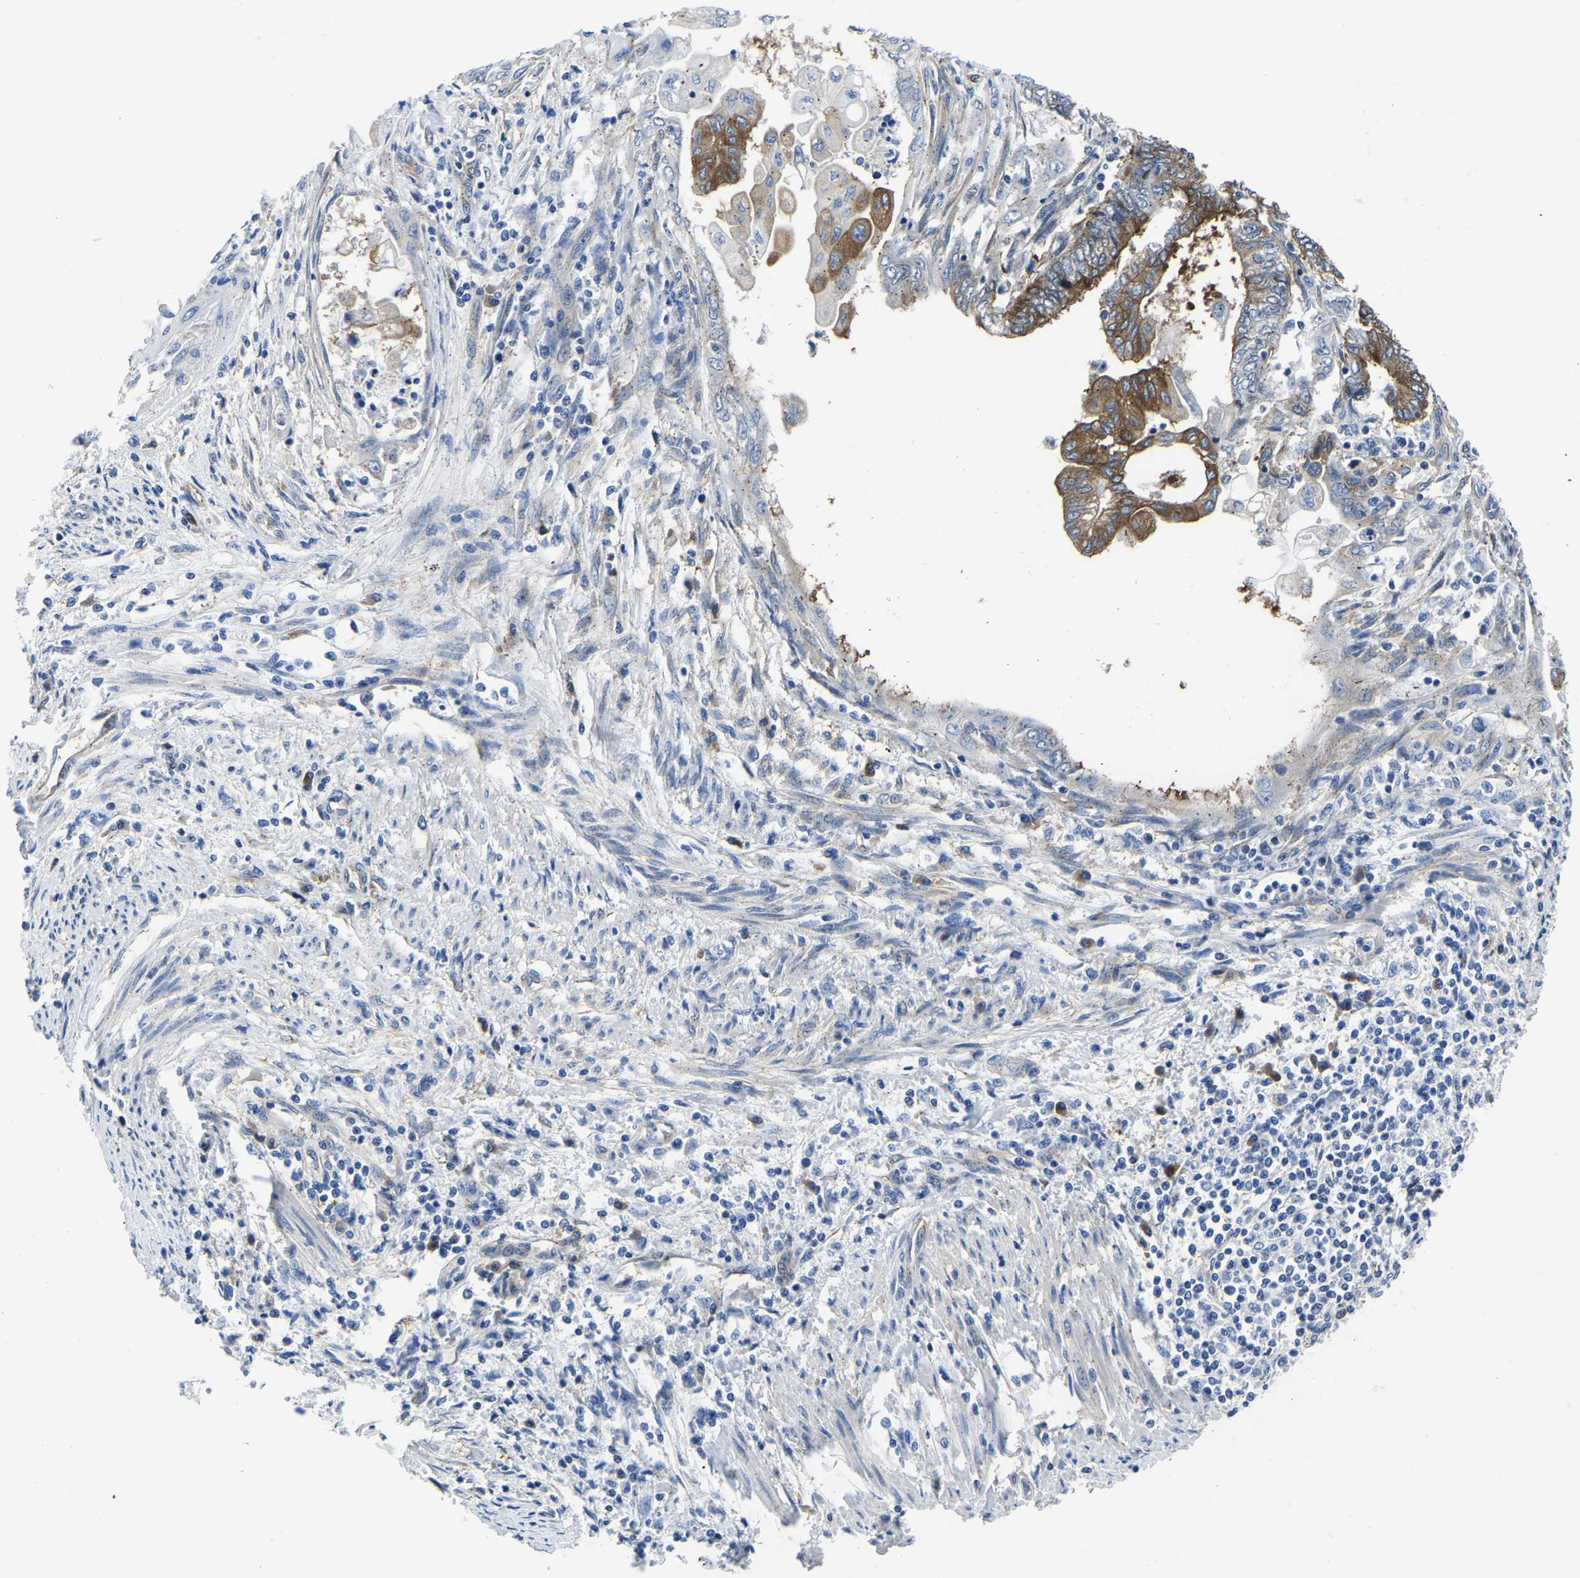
{"staining": {"intensity": "moderate", "quantity": ">75%", "location": "cytoplasmic/membranous"}, "tissue": "endometrial cancer", "cell_type": "Tumor cells", "image_type": "cancer", "snomed": [{"axis": "morphology", "description": "Adenocarcinoma, NOS"}, {"axis": "topography", "description": "Uterus"}, {"axis": "topography", "description": "Endometrium"}], "caption": "Immunohistochemistry of endometrial adenocarcinoma demonstrates medium levels of moderate cytoplasmic/membranous positivity in approximately >75% of tumor cells. Nuclei are stained in blue.", "gene": "TFG", "patient": {"sex": "female", "age": 70}}